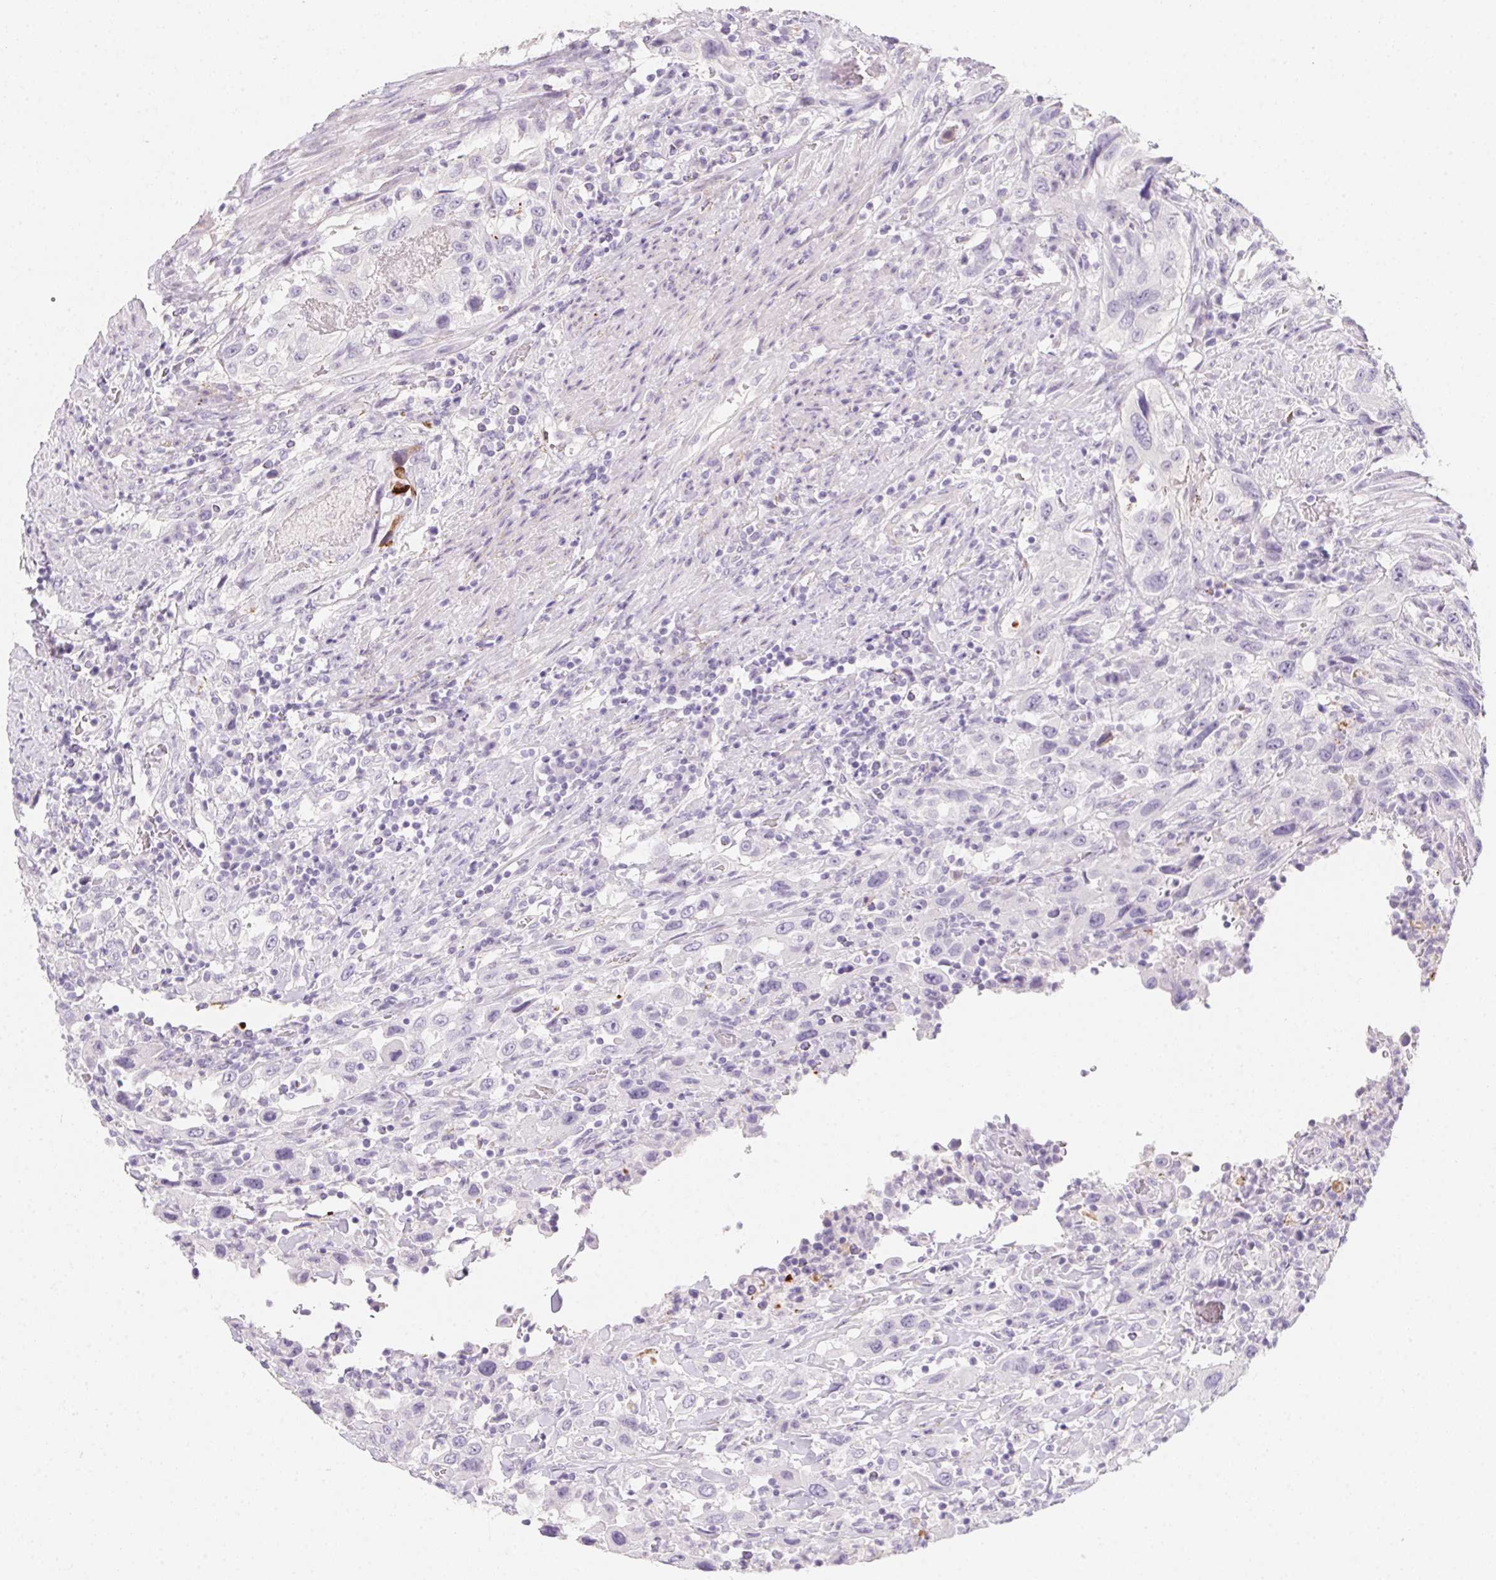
{"staining": {"intensity": "negative", "quantity": "none", "location": "none"}, "tissue": "urothelial cancer", "cell_type": "Tumor cells", "image_type": "cancer", "snomed": [{"axis": "morphology", "description": "Urothelial carcinoma, High grade"}, {"axis": "topography", "description": "Urinary bladder"}], "caption": "This is a histopathology image of immunohistochemistry staining of urothelial carcinoma (high-grade), which shows no staining in tumor cells. Brightfield microscopy of immunohistochemistry (IHC) stained with DAB (3,3'-diaminobenzidine) (brown) and hematoxylin (blue), captured at high magnification.", "gene": "MYL4", "patient": {"sex": "male", "age": 61}}